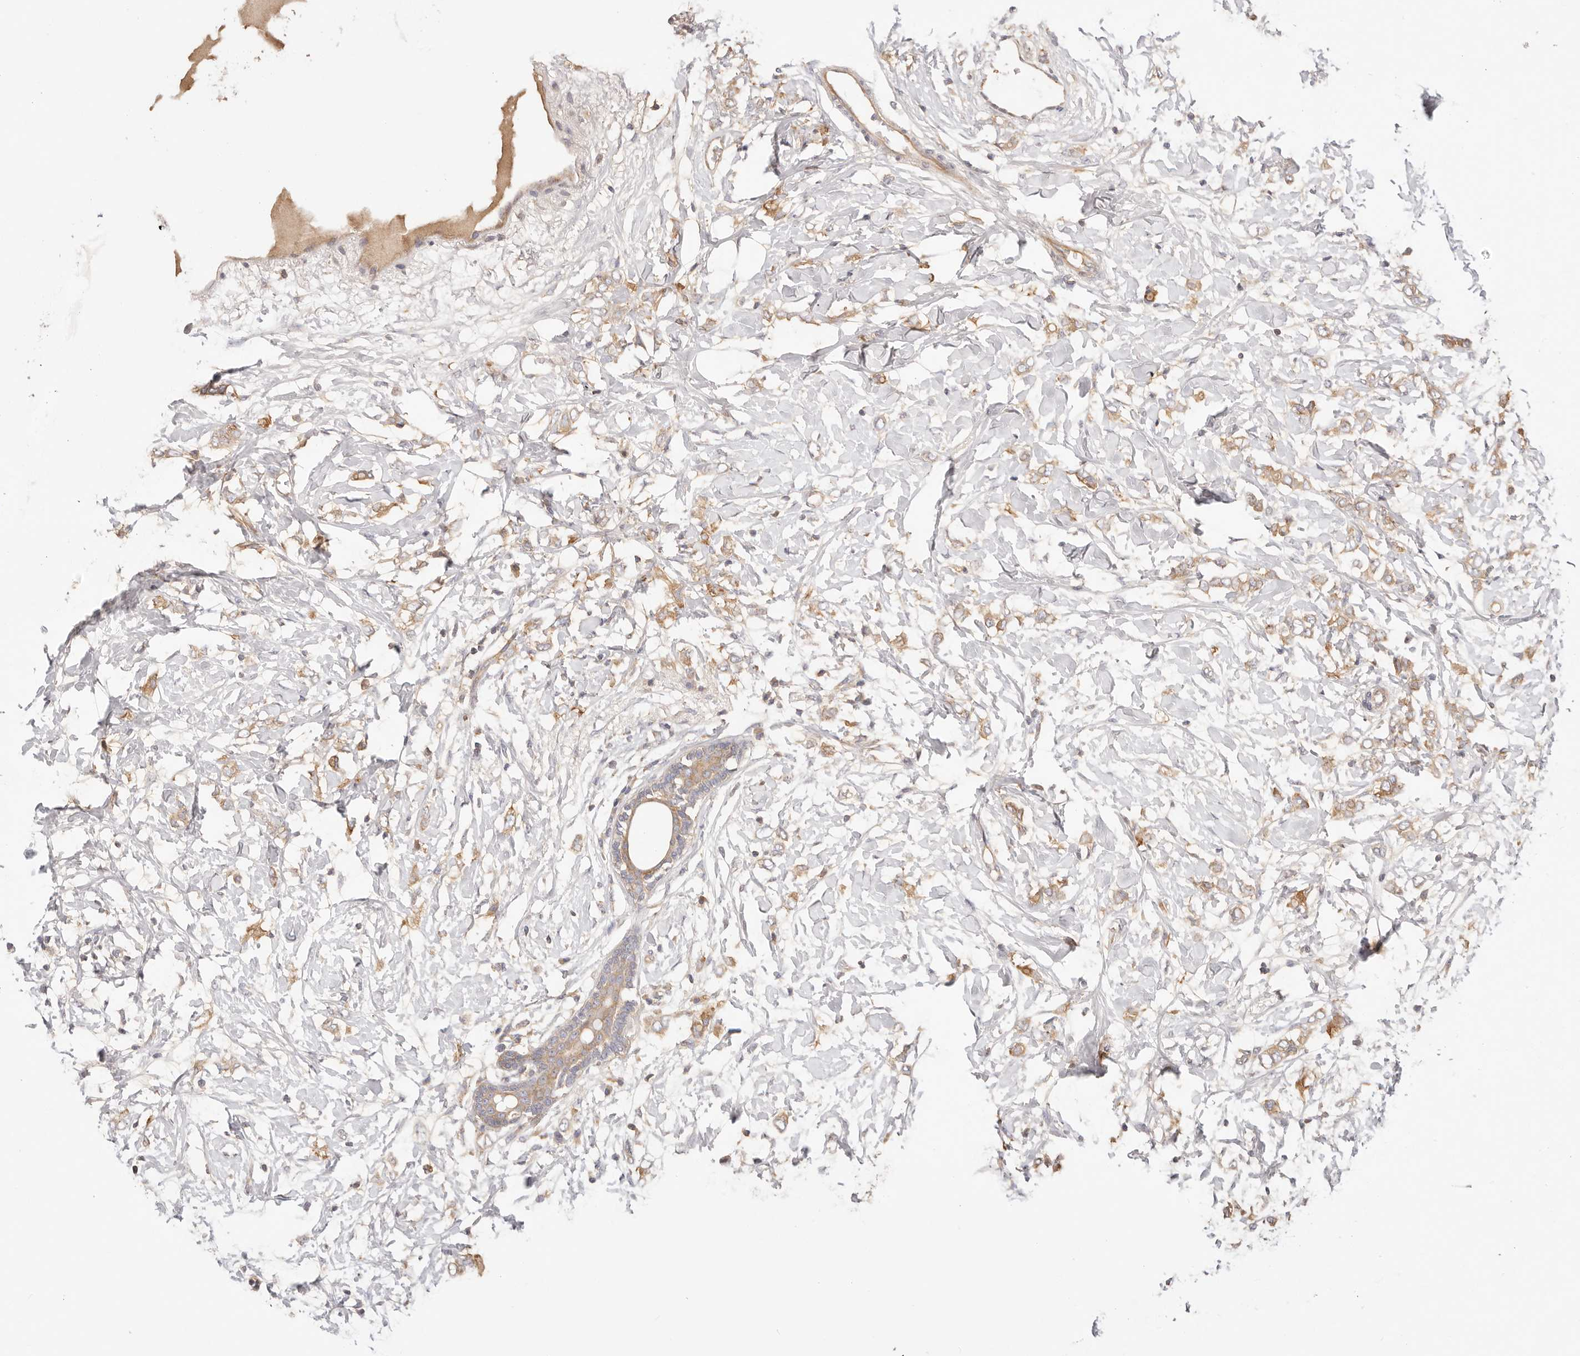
{"staining": {"intensity": "moderate", "quantity": "25%-75%", "location": "cytoplasmic/membranous"}, "tissue": "breast cancer", "cell_type": "Tumor cells", "image_type": "cancer", "snomed": [{"axis": "morphology", "description": "Normal tissue, NOS"}, {"axis": "morphology", "description": "Lobular carcinoma"}, {"axis": "topography", "description": "Breast"}], "caption": "Human lobular carcinoma (breast) stained with a brown dye exhibits moderate cytoplasmic/membranous positive positivity in approximately 25%-75% of tumor cells.", "gene": "KCMF1", "patient": {"sex": "female", "age": 47}}